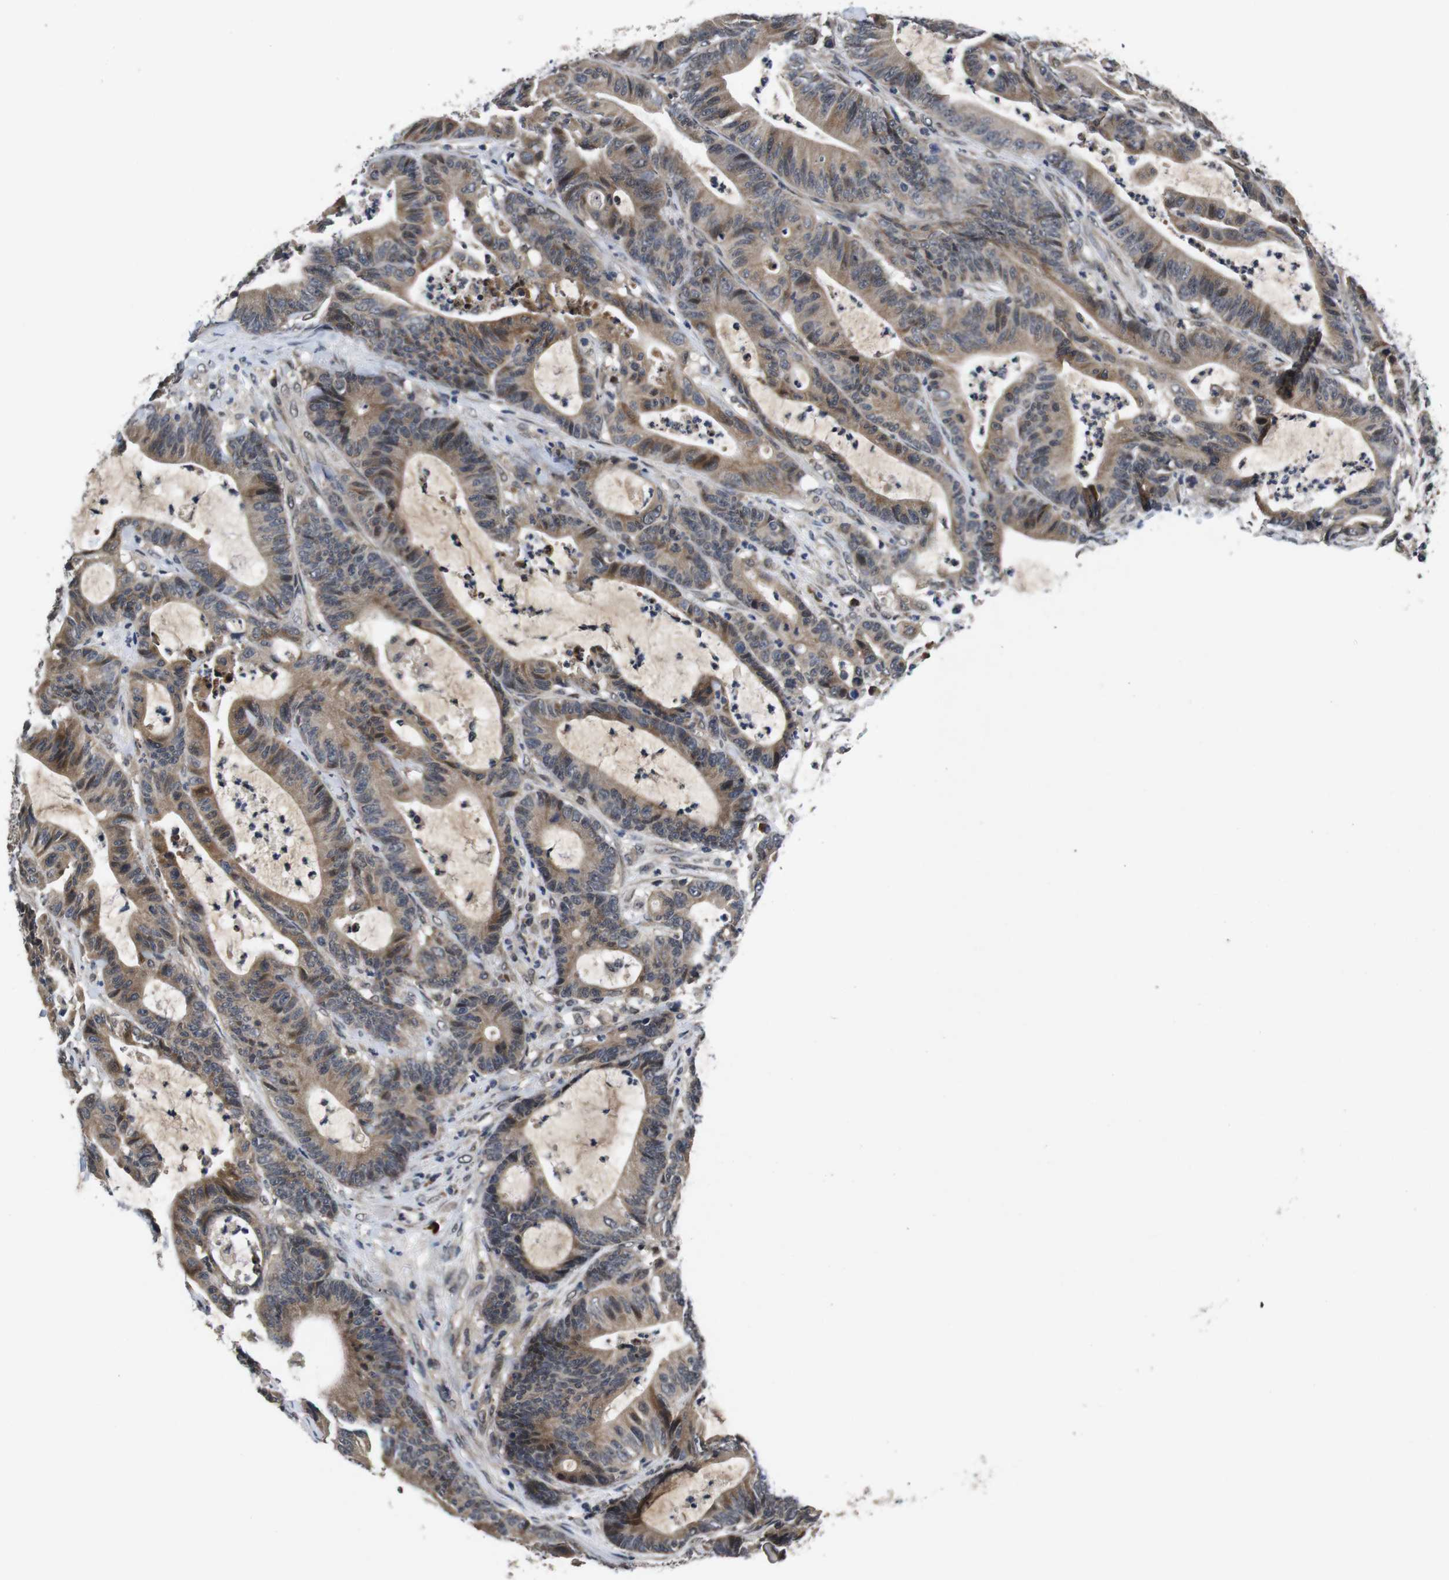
{"staining": {"intensity": "moderate", "quantity": ">75%", "location": "cytoplasmic/membranous"}, "tissue": "colorectal cancer", "cell_type": "Tumor cells", "image_type": "cancer", "snomed": [{"axis": "morphology", "description": "Adenocarcinoma, NOS"}, {"axis": "topography", "description": "Colon"}], "caption": "There is medium levels of moderate cytoplasmic/membranous expression in tumor cells of colorectal adenocarcinoma, as demonstrated by immunohistochemical staining (brown color).", "gene": "ZBTB46", "patient": {"sex": "female", "age": 84}}